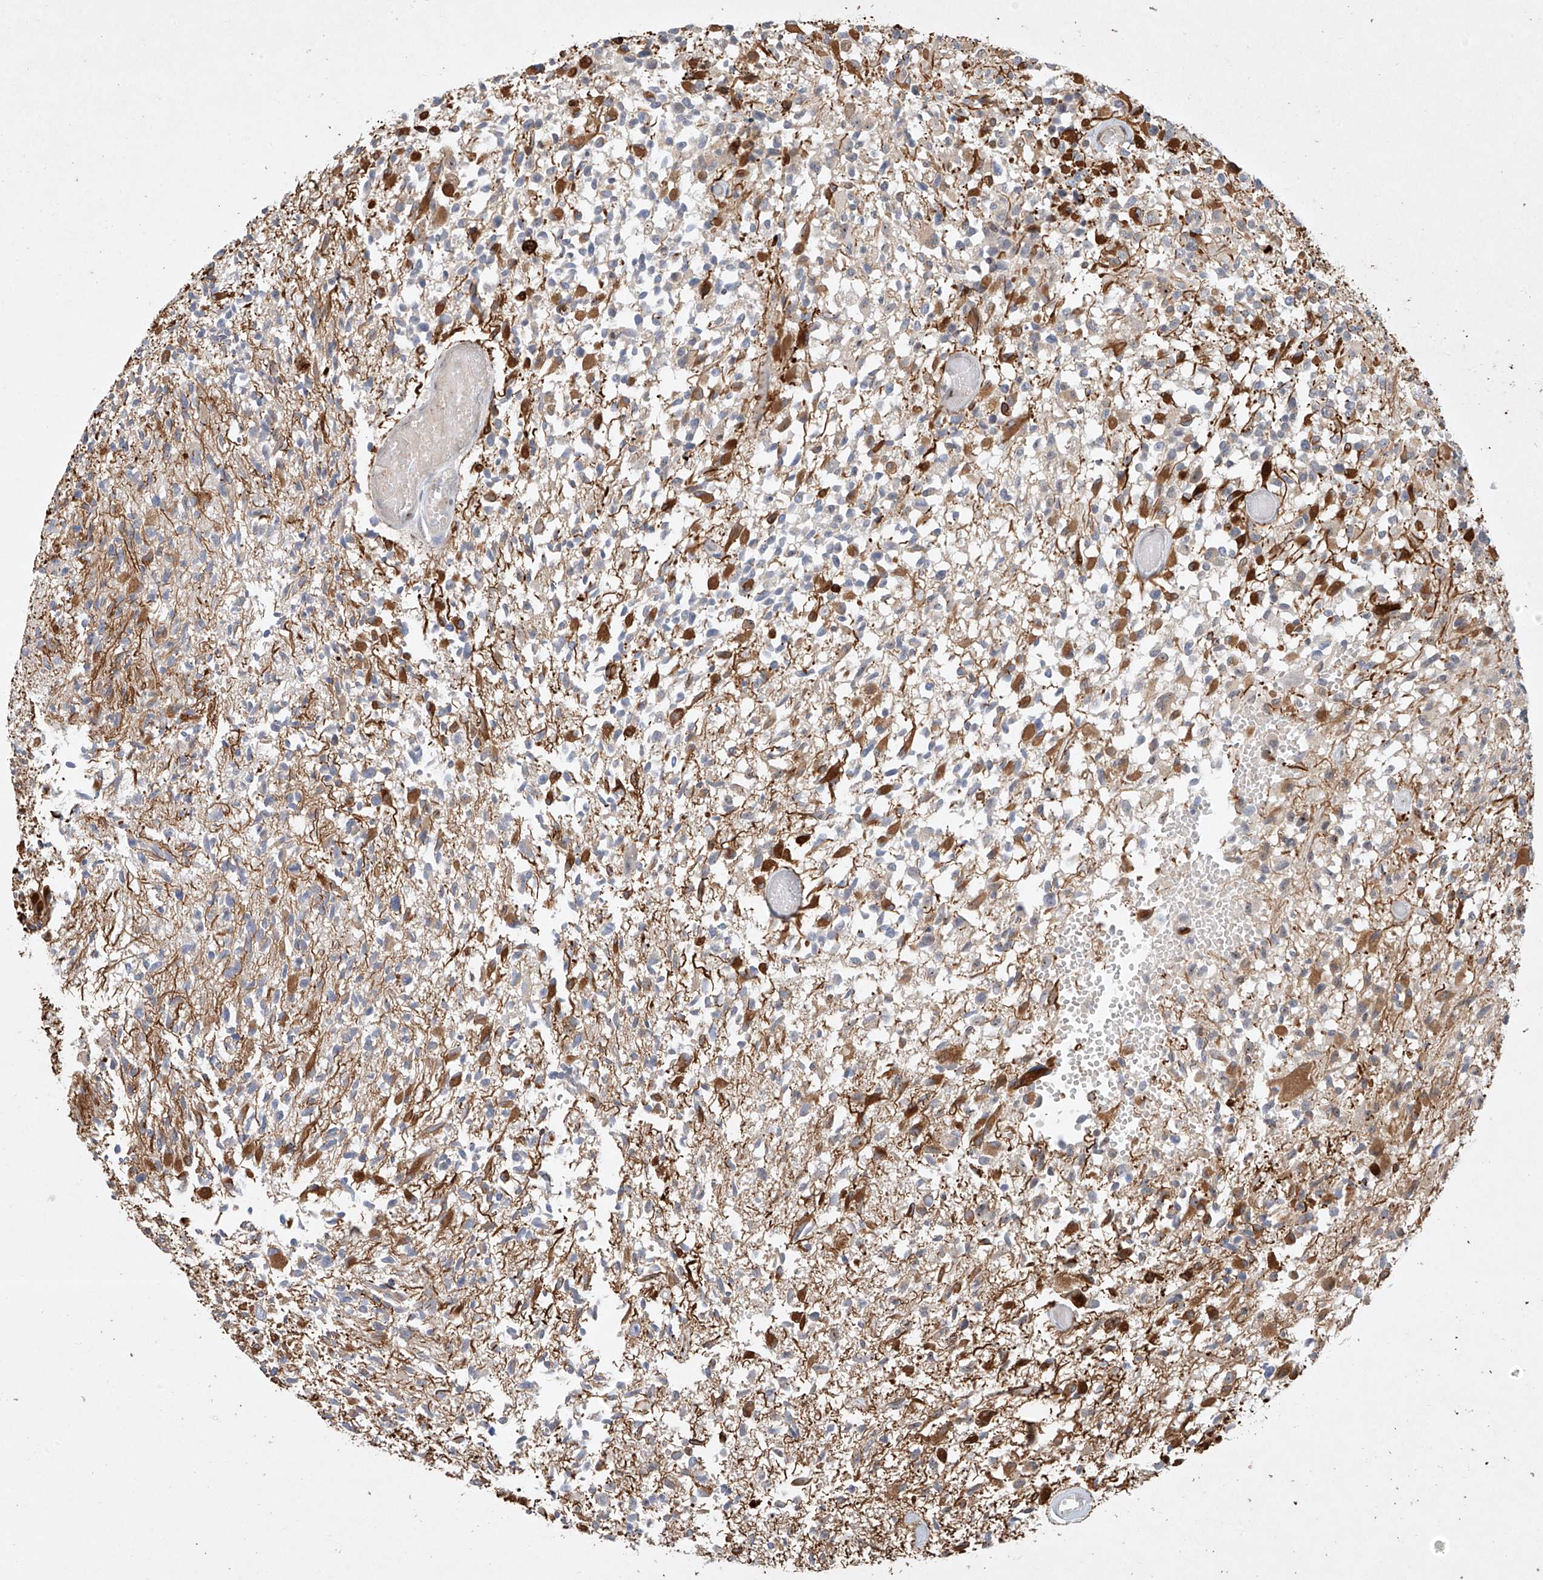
{"staining": {"intensity": "strong", "quantity": "<25%", "location": "cytoplasmic/membranous"}, "tissue": "glioma", "cell_type": "Tumor cells", "image_type": "cancer", "snomed": [{"axis": "morphology", "description": "Glioma, malignant, High grade"}, {"axis": "morphology", "description": "Glioblastoma, NOS"}, {"axis": "topography", "description": "Brain"}], "caption": "Immunohistochemical staining of glioma exhibits strong cytoplasmic/membranous protein staining in approximately <25% of tumor cells. (Brightfield microscopy of DAB IHC at high magnification).", "gene": "TASP1", "patient": {"sex": "male", "age": 60}}